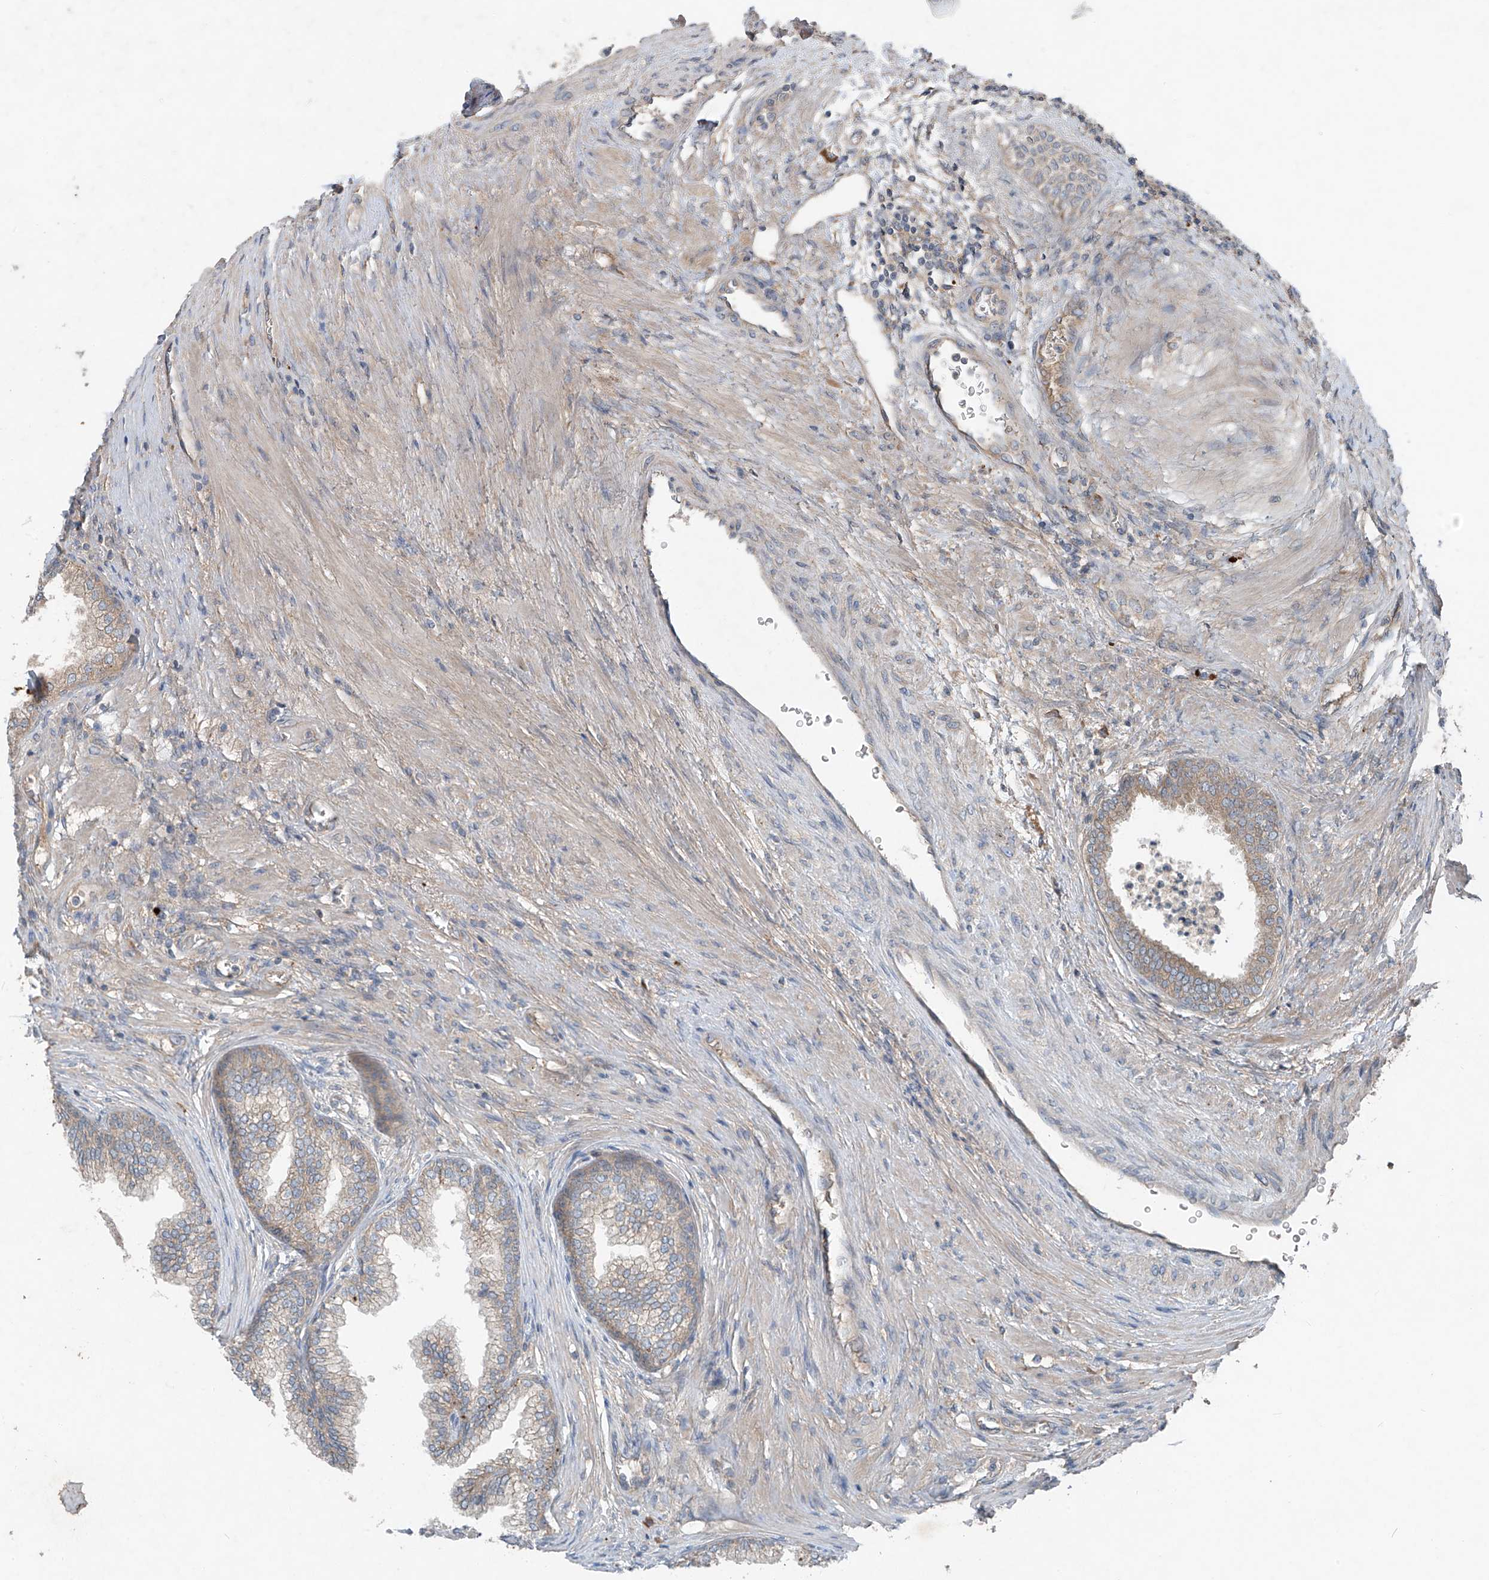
{"staining": {"intensity": "moderate", "quantity": ">75%", "location": "cytoplasmic/membranous"}, "tissue": "prostate", "cell_type": "Glandular cells", "image_type": "normal", "snomed": [{"axis": "morphology", "description": "Normal tissue, NOS"}, {"axis": "topography", "description": "Prostate"}], "caption": "Immunohistochemical staining of normal prostate demonstrates >75% levels of moderate cytoplasmic/membranous protein positivity in about >75% of glandular cells. The staining was performed using DAB (3,3'-diaminobenzidine), with brown indicating positive protein expression. Nuclei are stained blue with hematoxylin.", "gene": "FOXRED2", "patient": {"sex": "male", "age": 76}}